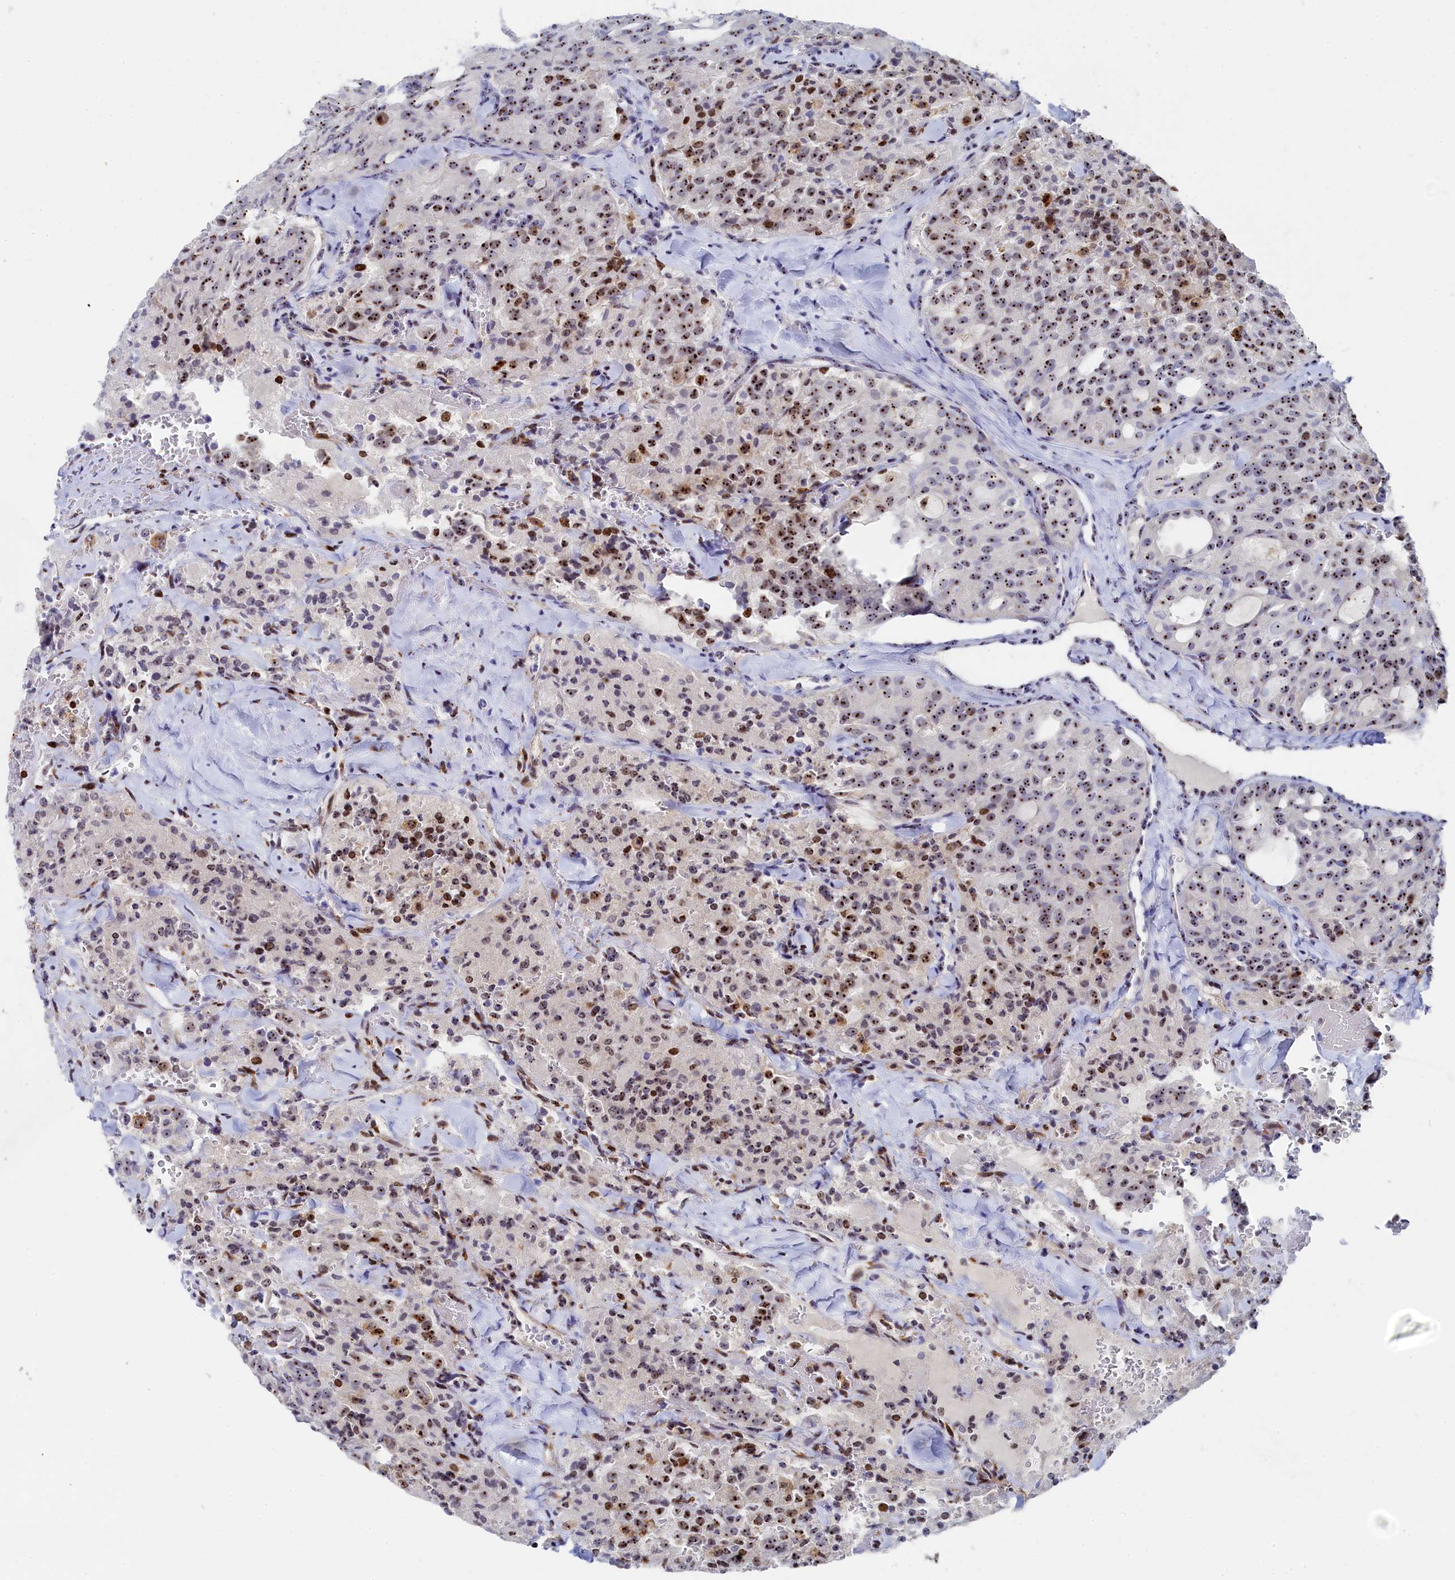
{"staining": {"intensity": "strong", "quantity": ">75%", "location": "nuclear"}, "tissue": "thyroid cancer", "cell_type": "Tumor cells", "image_type": "cancer", "snomed": [{"axis": "morphology", "description": "Follicular adenoma carcinoma, NOS"}, {"axis": "topography", "description": "Thyroid gland"}], "caption": "About >75% of tumor cells in human thyroid cancer (follicular adenoma carcinoma) demonstrate strong nuclear protein positivity as visualized by brown immunohistochemical staining.", "gene": "RSL1D1", "patient": {"sex": "male", "age": 75}}